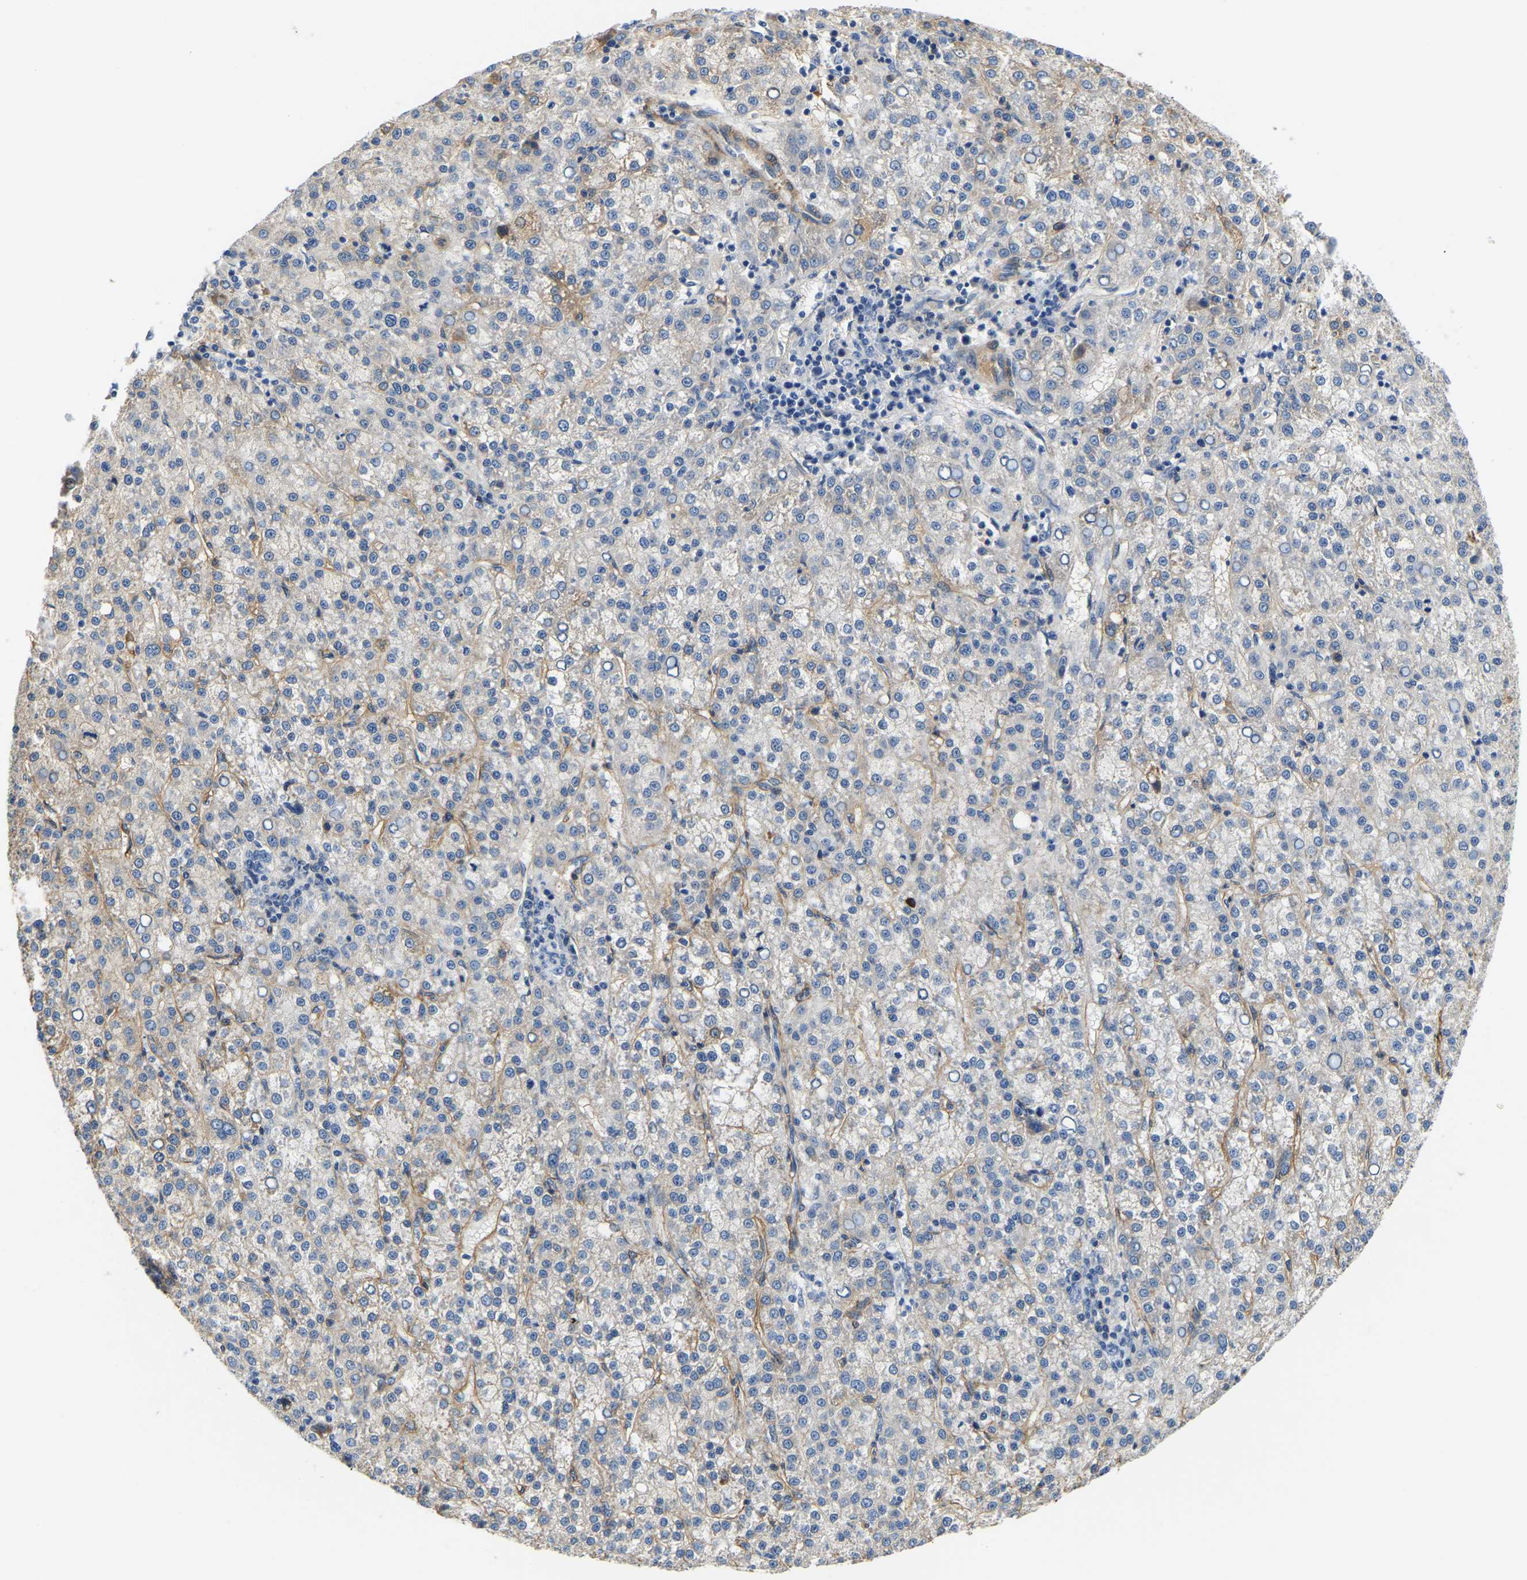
{"staining": {"intensity": "negative", "quantity": "none", "location": "none"}, "tissue": "liver cancer", "cell_type": "Tumor cells", "image_type": "cancer", "snomed": [{"axis": "morphology", "description": "Carcinoma, Hepatocellular, NOS"}, {"axis": "topography", "description": "Liver"}], "caption": "Immunohistochemistry (IHC) image of hepatocellular carcinoma (liver) stained for a protein (brown), which reveals no staining in tumor cells.", "gene": "LIAS", "patient": {"sex": "female", "age": 58}}